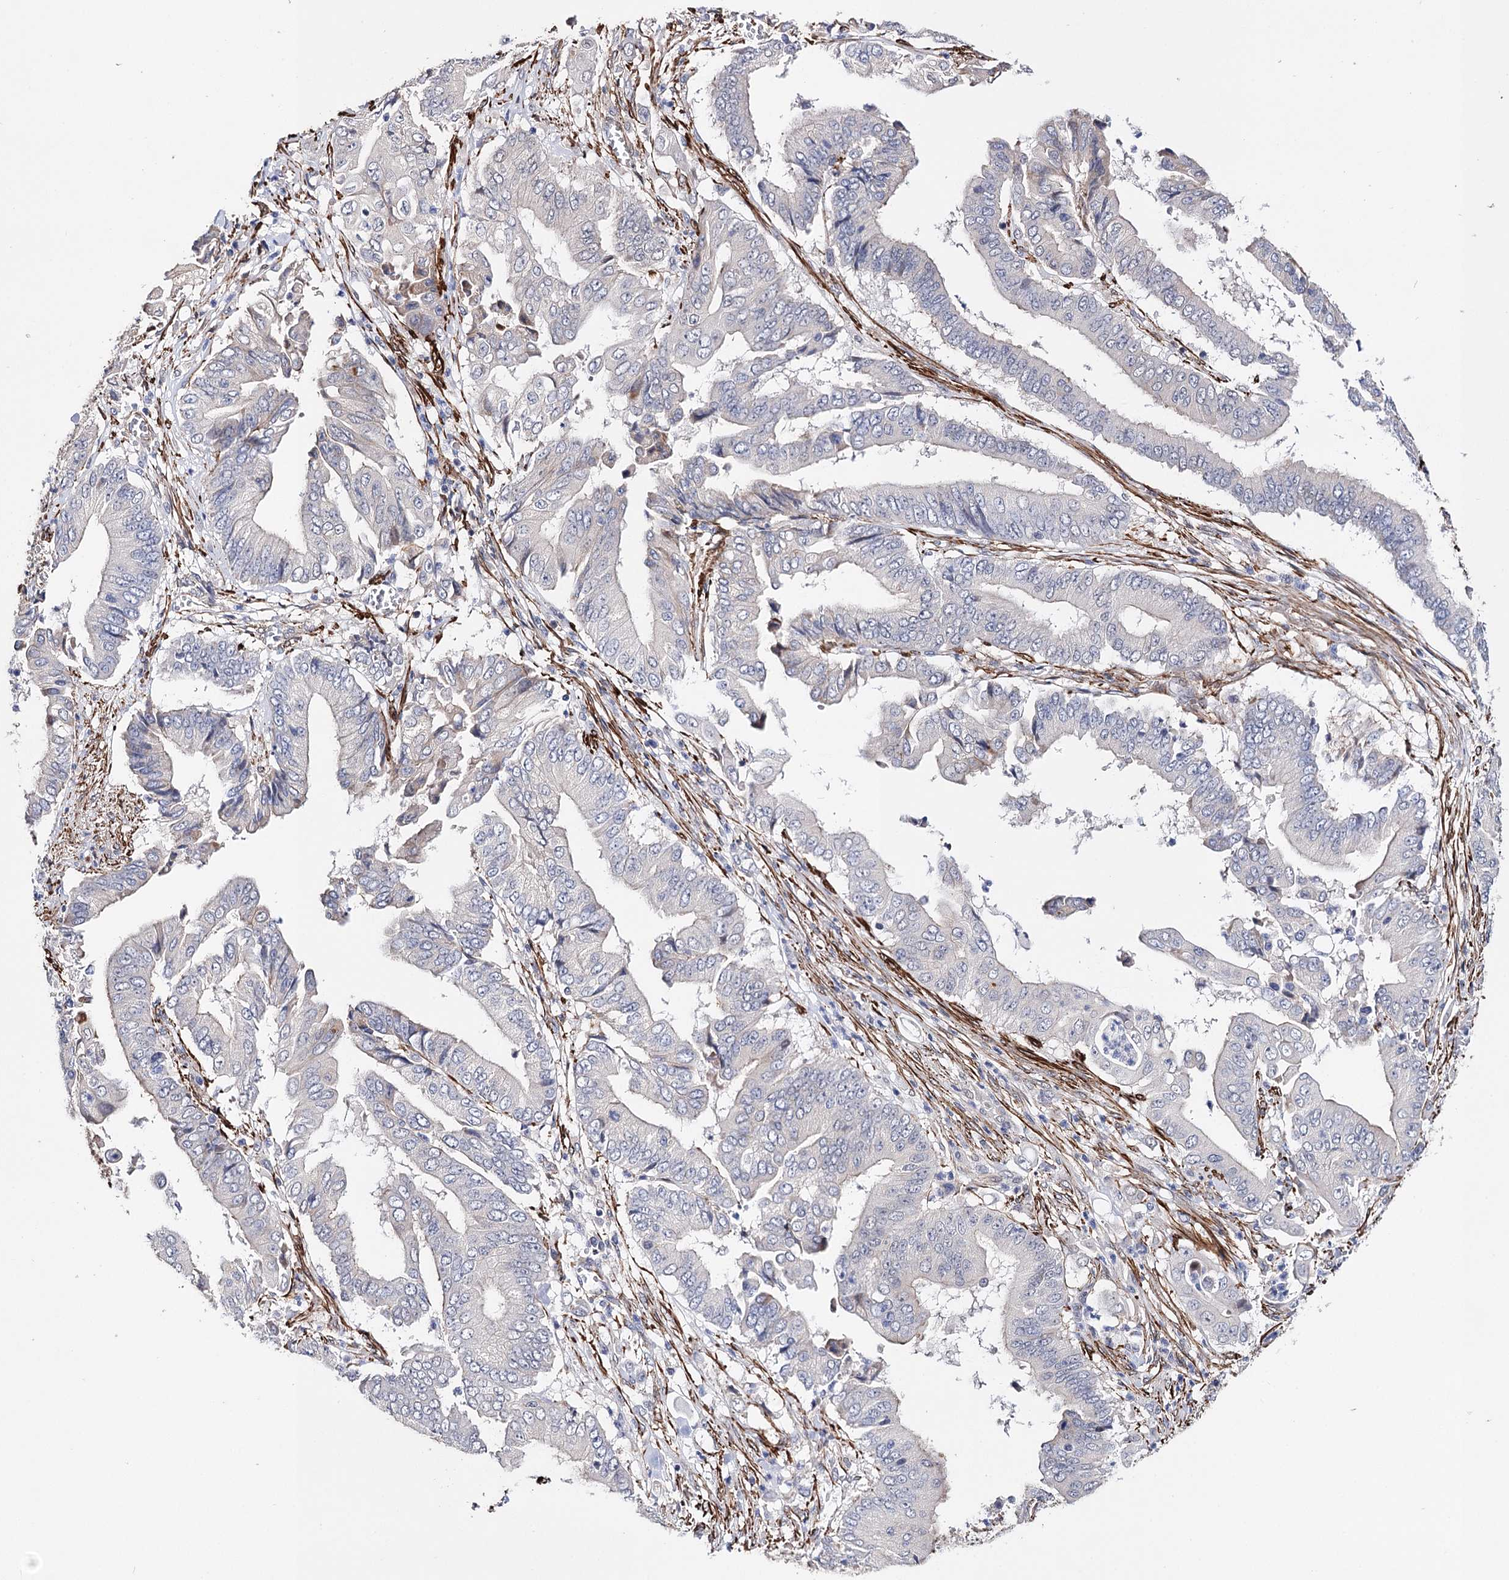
{"staining": {"intensity": "negative", "quantity": "none", "location": "none"}, "tissue": "pancreatic cancer", "cell_type": "Tumor cells", "image_type": "cancer", "snomed": [{"axis": "morphology", "description": "Adenocarcinoma, NOS"}, {"axis": "topography", "description": "Pancreas"}], "caption": "Immunohistochemistry image of human pancreatic adenocarcinoma stained for a protein (brown), which shows no staining in tumor cells.", "gene": "CFAP46", "patient": {"sex": "female", "age": 77}}